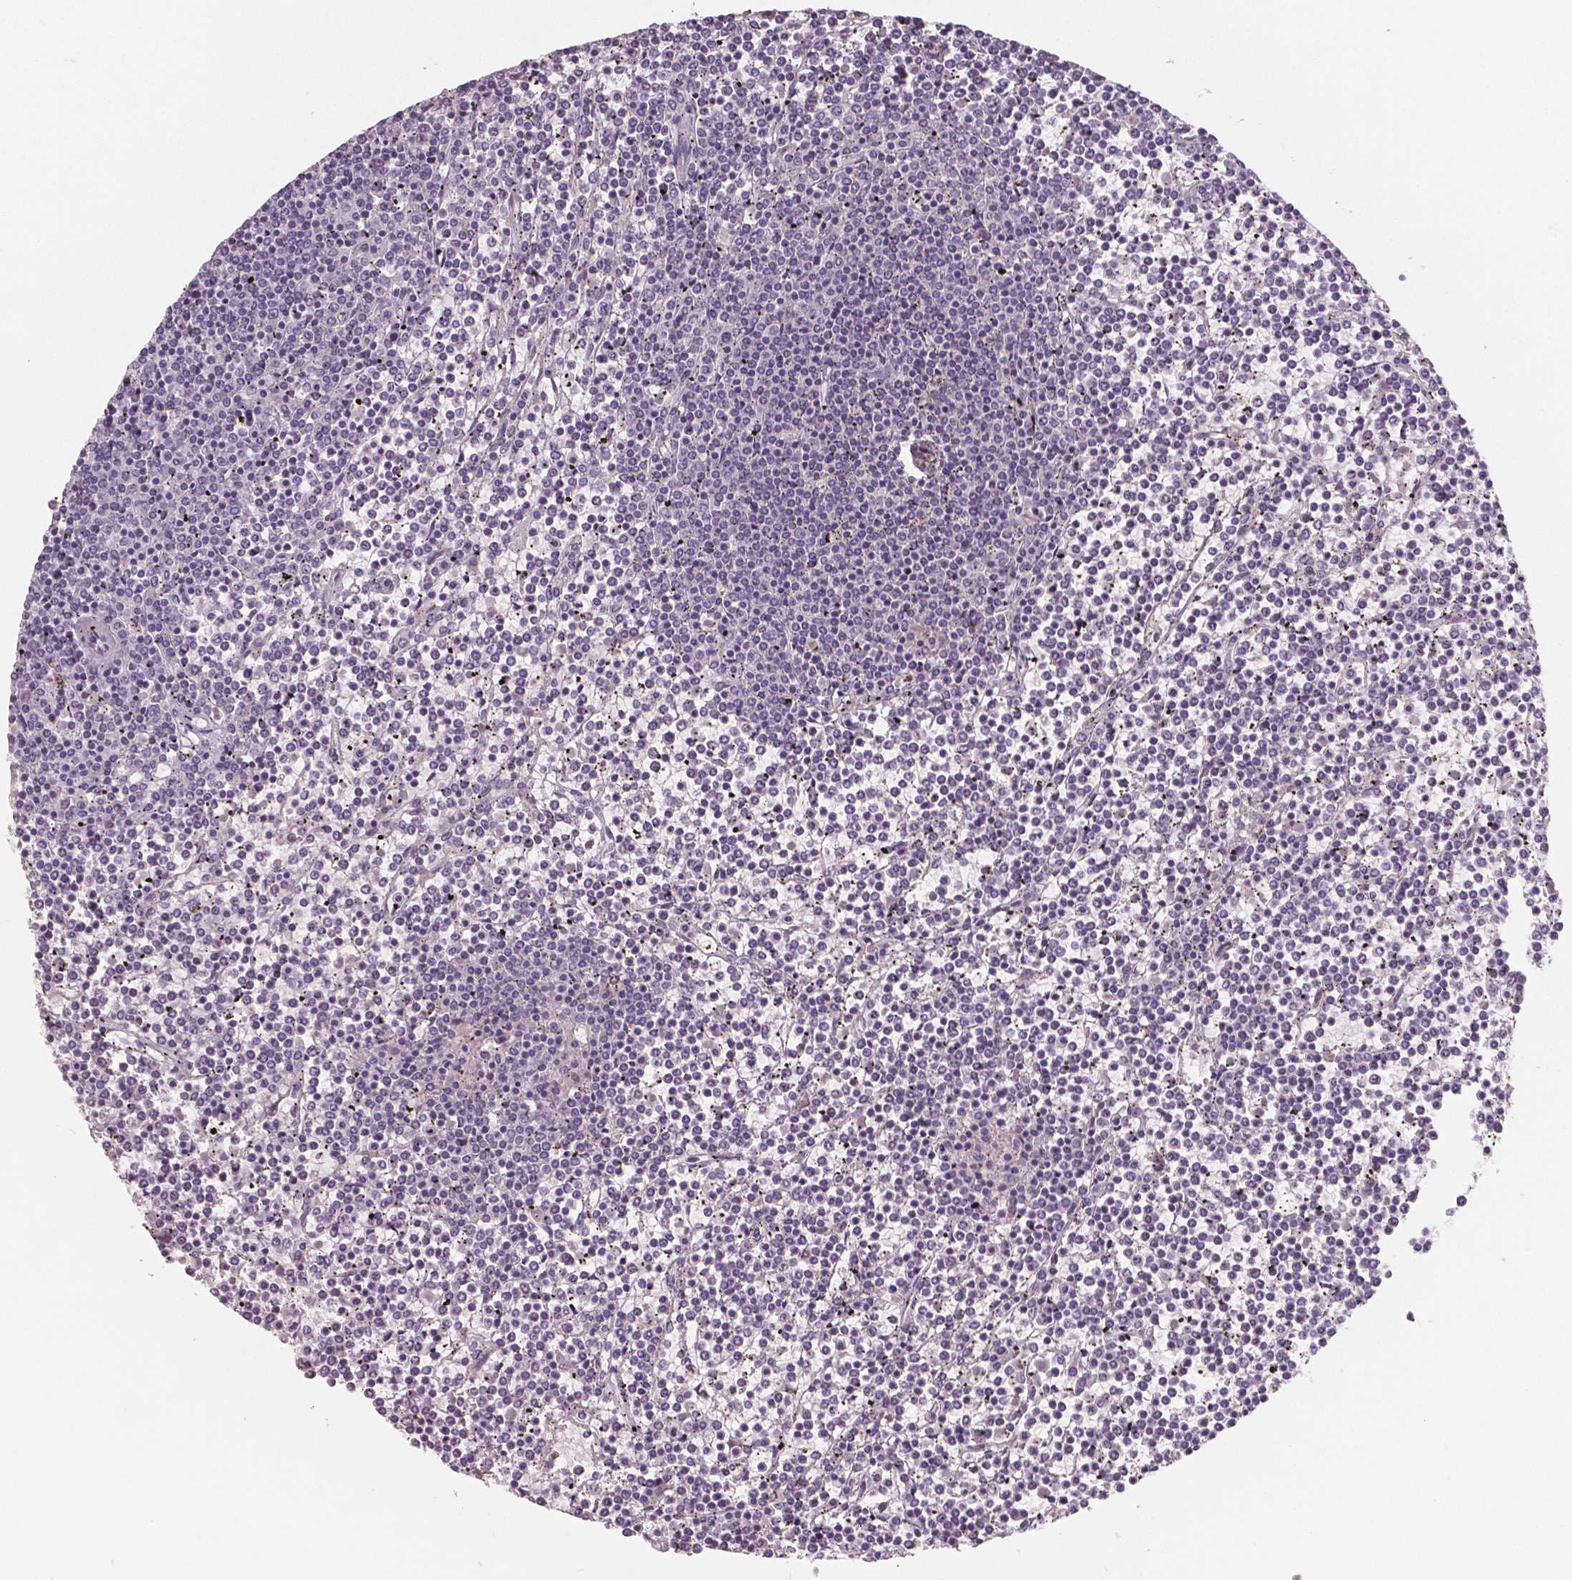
{"staining": {"intensity": "negative", "quantity": "none", "location": "none"}, "tissue": "lymphoma", "cell_type": "Tumor cells", "image_type": "cancer", "snomed": [{"axis": "morphology", "description": "Malignant lymphoma, non-Hodgkin's type, Low grade"}, {"axis": "topography", "description": "Spleen"}], "caption": "IHC of human low-grade malignant lymphoma, non-Hodgkin's type demonstrates no expression in tumor cells.", "gene": "APOA4", "patient": {"sex": "female", "age": 19}}